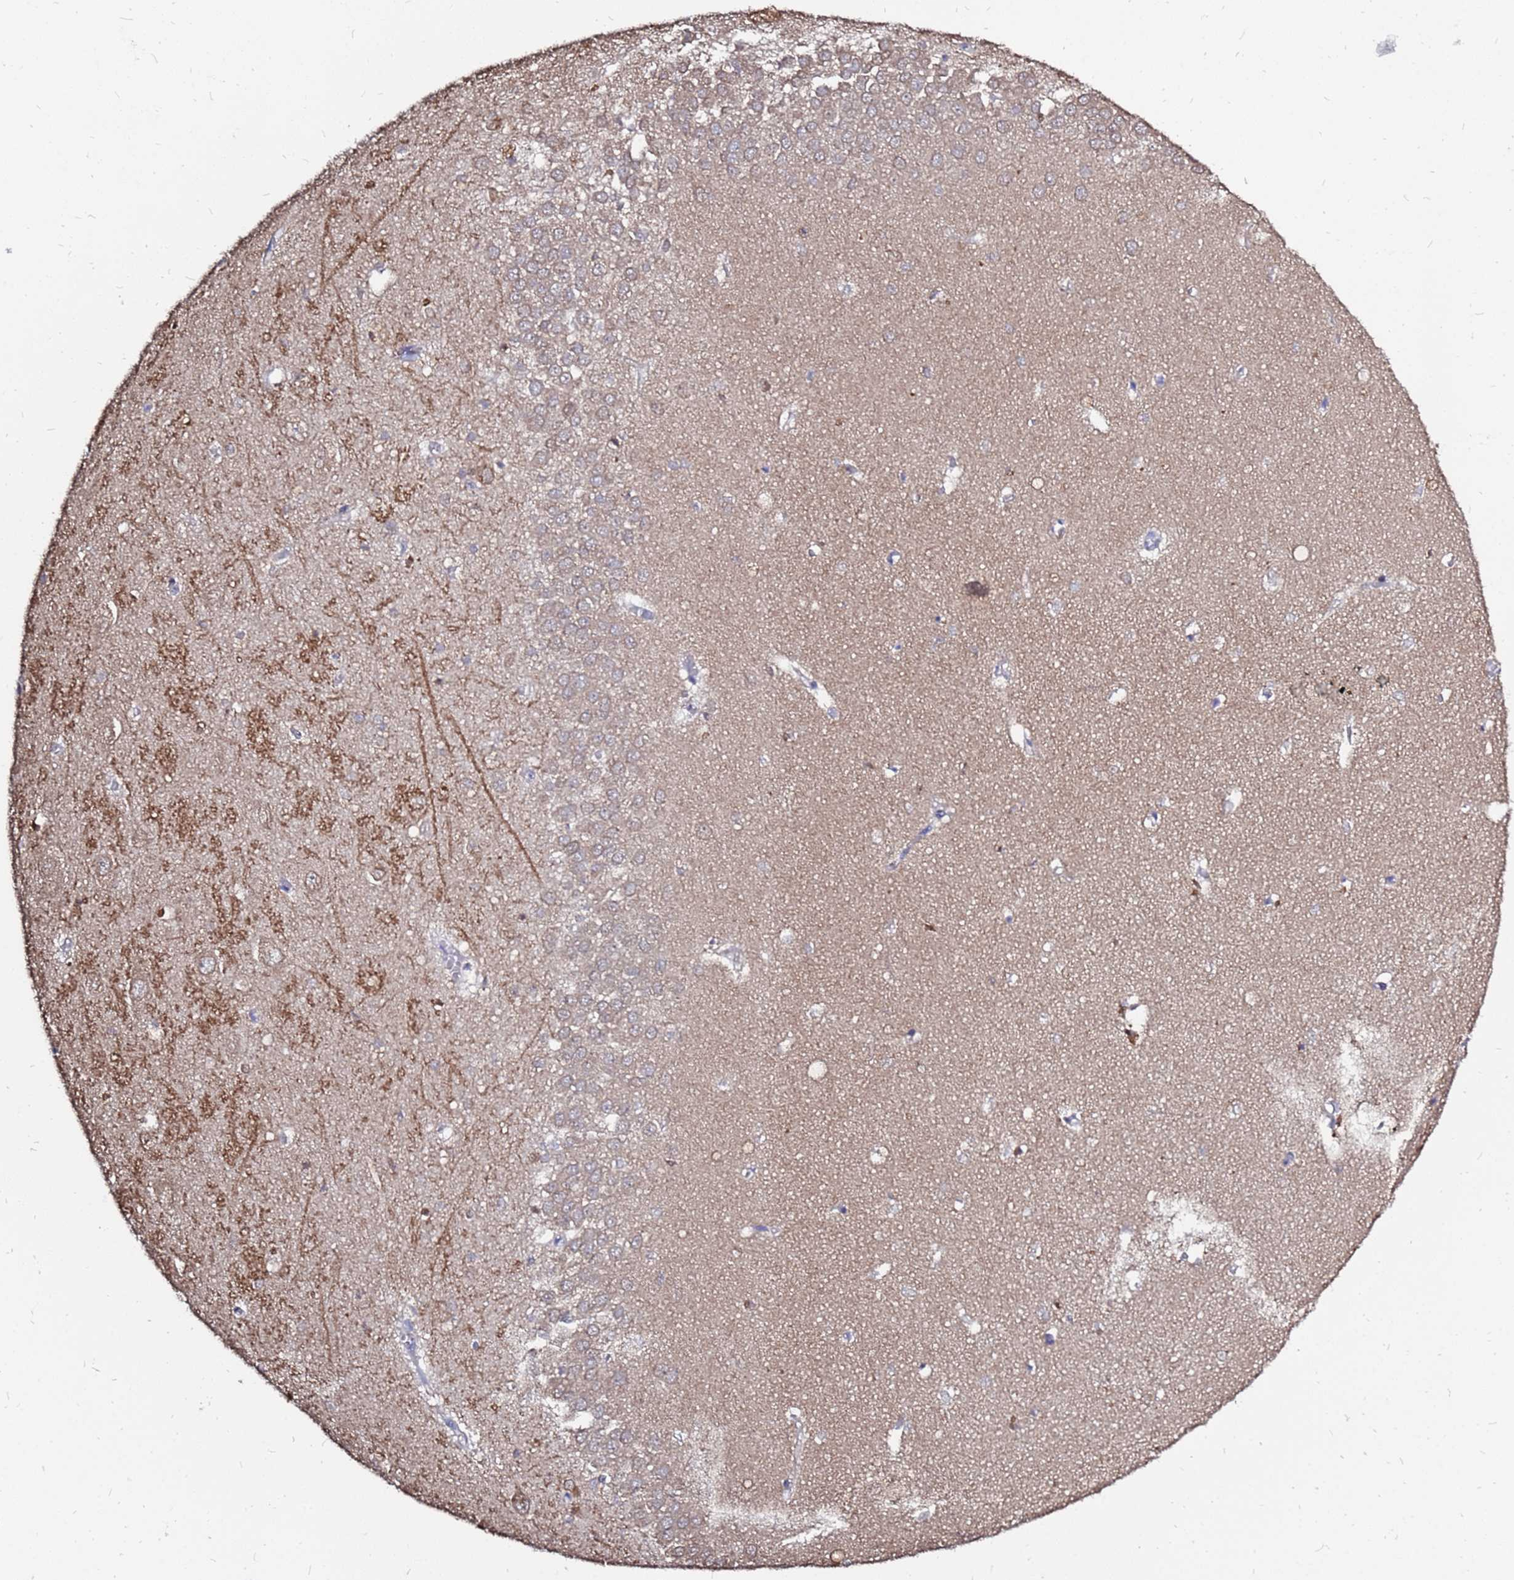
{"staining": {"intensity": "weak", "quantity": "<25%", "location": "cytoplasmic/membranous"}, "tissue": "hippocampus", "cell_type": "Glial cells", "image_type": "normal", "snomed": [{"axis": "morphology", "description": "Normal tissue, NOS"}, {"axis": "topography", "description": "Hippocampus"}], "caption": "The image demonstrates no significant staining in glial cells of hippocampus.", "gene": "MOB2", "patient": {"sex": "female", "age": 64}}